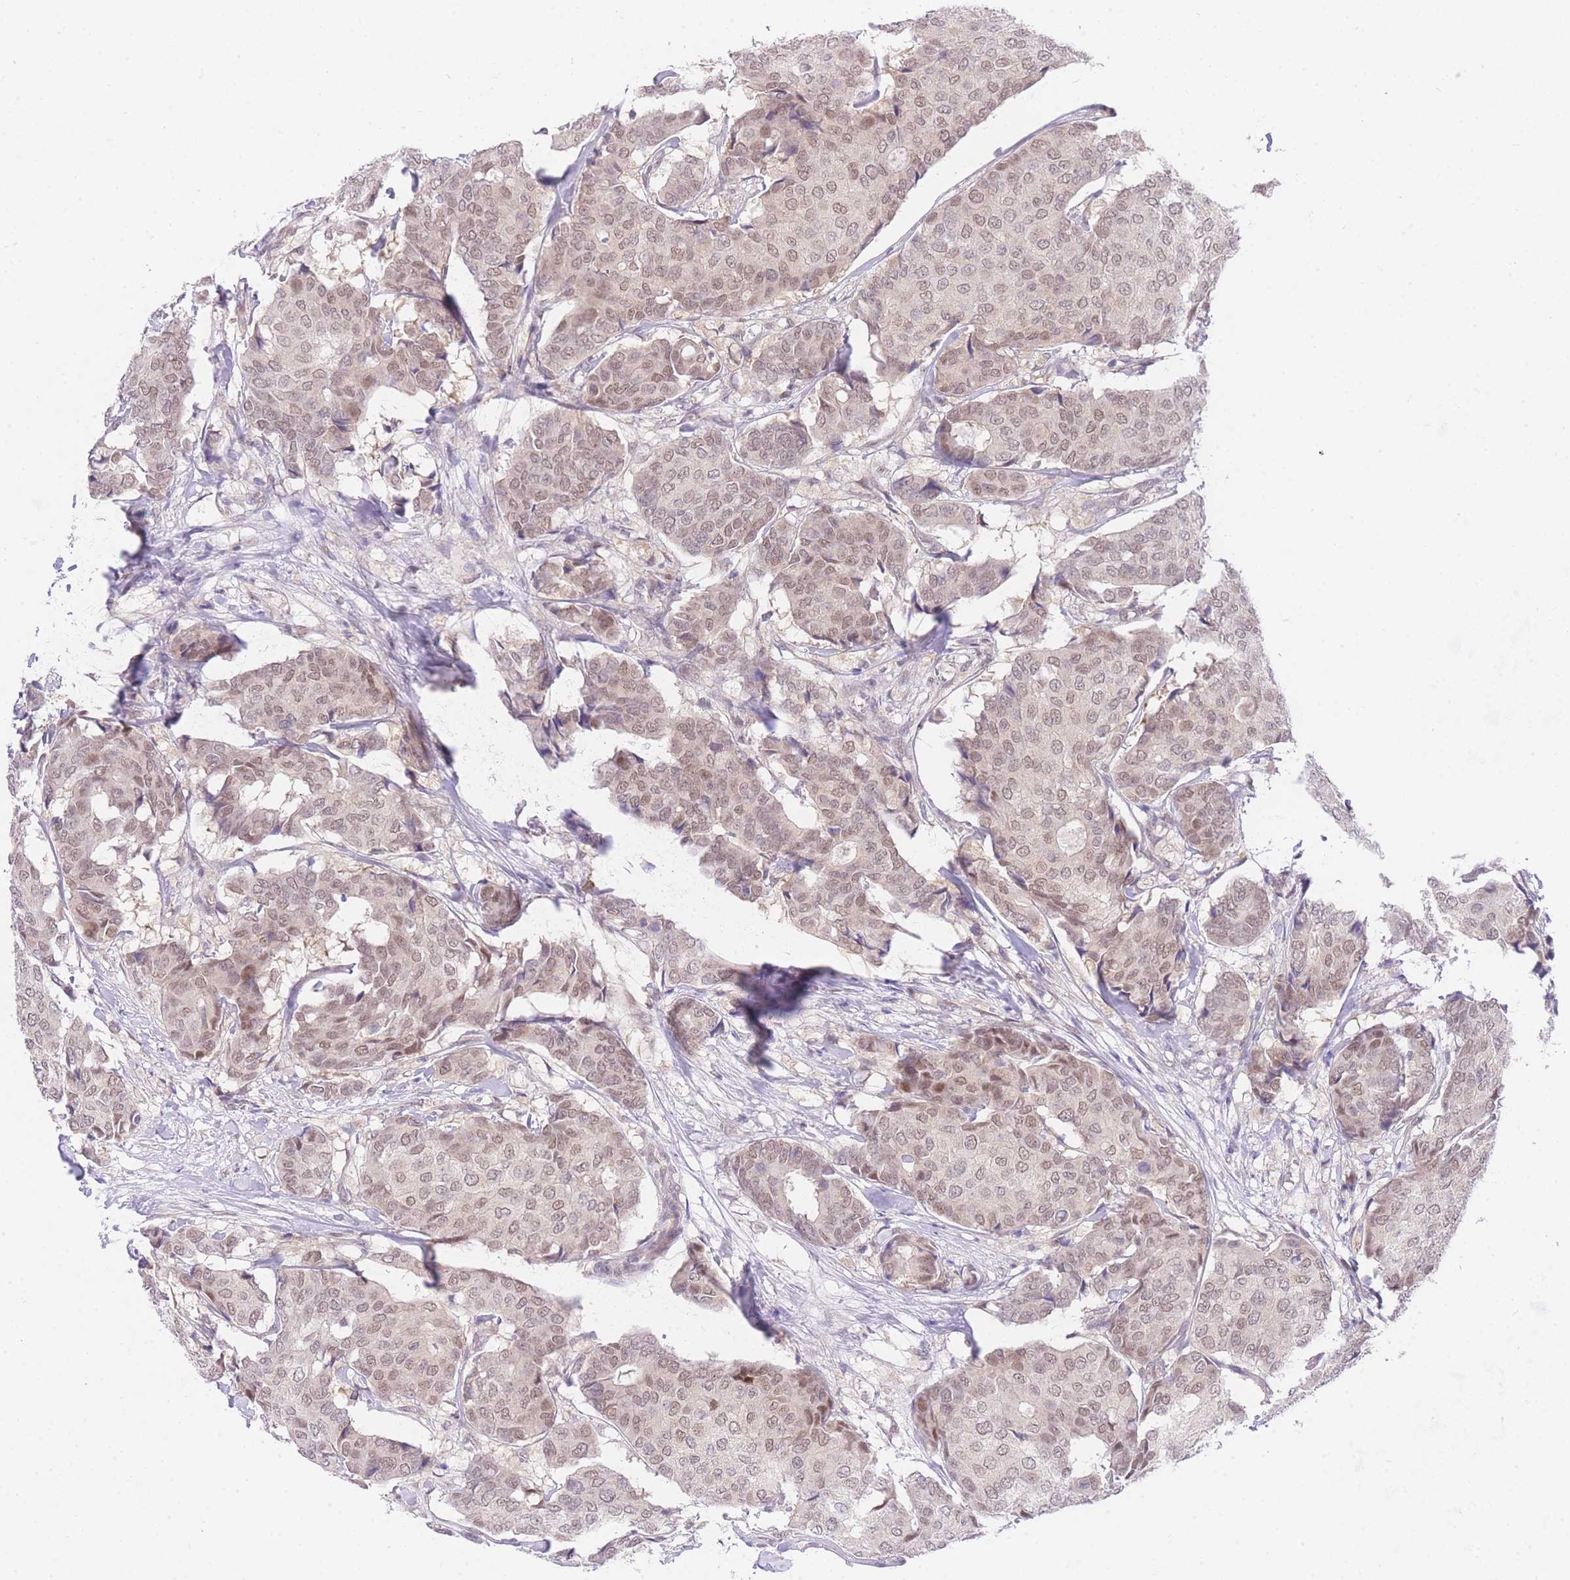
{"staining": {"intensity": "moderate", "quantity": ">75%", "location": "nuclear"}, "tissue": "breast cancer", "cell_type": "Tumor cells", "image_type": "cancer", "snomed": [{"axis": "morphology", "description": "Duct carcinoma"}, {"axis": "topography", "description": "Breast"}], "caption": "A high-resolution photomicrograph shows immunohistochemistry (IHC) staining of breast intraductal carcinoma, which reveals moderate nuclear staining in about >75% of tumor cells. (brown staining indicates protein expression, while blue staining denotes nuclei).", "gene": "UBXN7", "patient": {"sex": "female", "age": 75}}